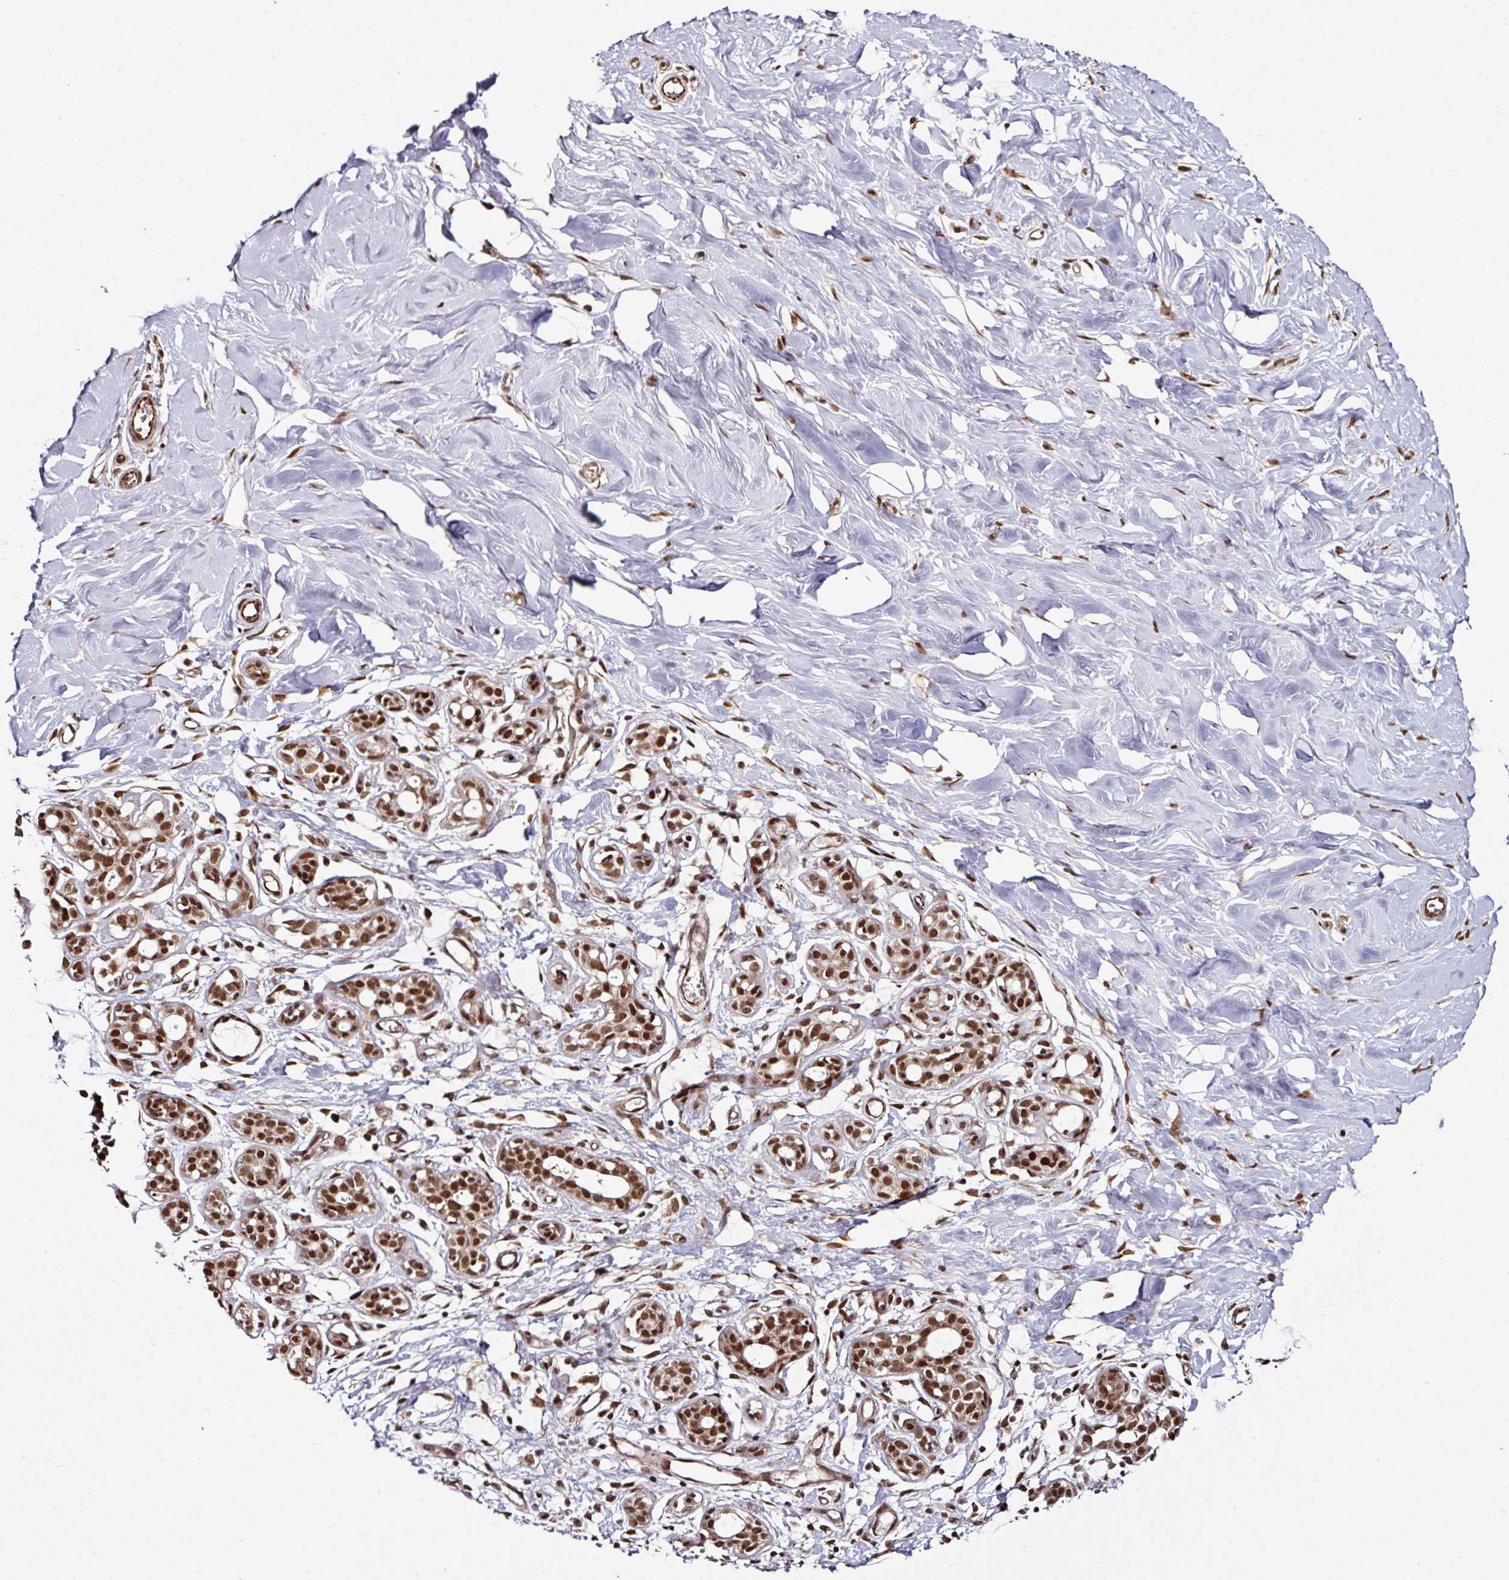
{"staining": {"intensity": "moderate", "quantity": ">75%", "location": "nuclear"}, "tissue": "breast", "cell_type": "Adipocytes", "image_type": "normal", "snomed": [{"axis": "morphology", "description": "Normal tissue, NOS"}, {"axis": "topography", "description": "Breast"}], "caption": "Breast stained with DAB immunohistochemistry (IHC) displays medium levels of moderate nuclear staining in about >75% of adipocytes.", "gene": "MORF4L2", "patient": {"sex": "female", "age": 27}}